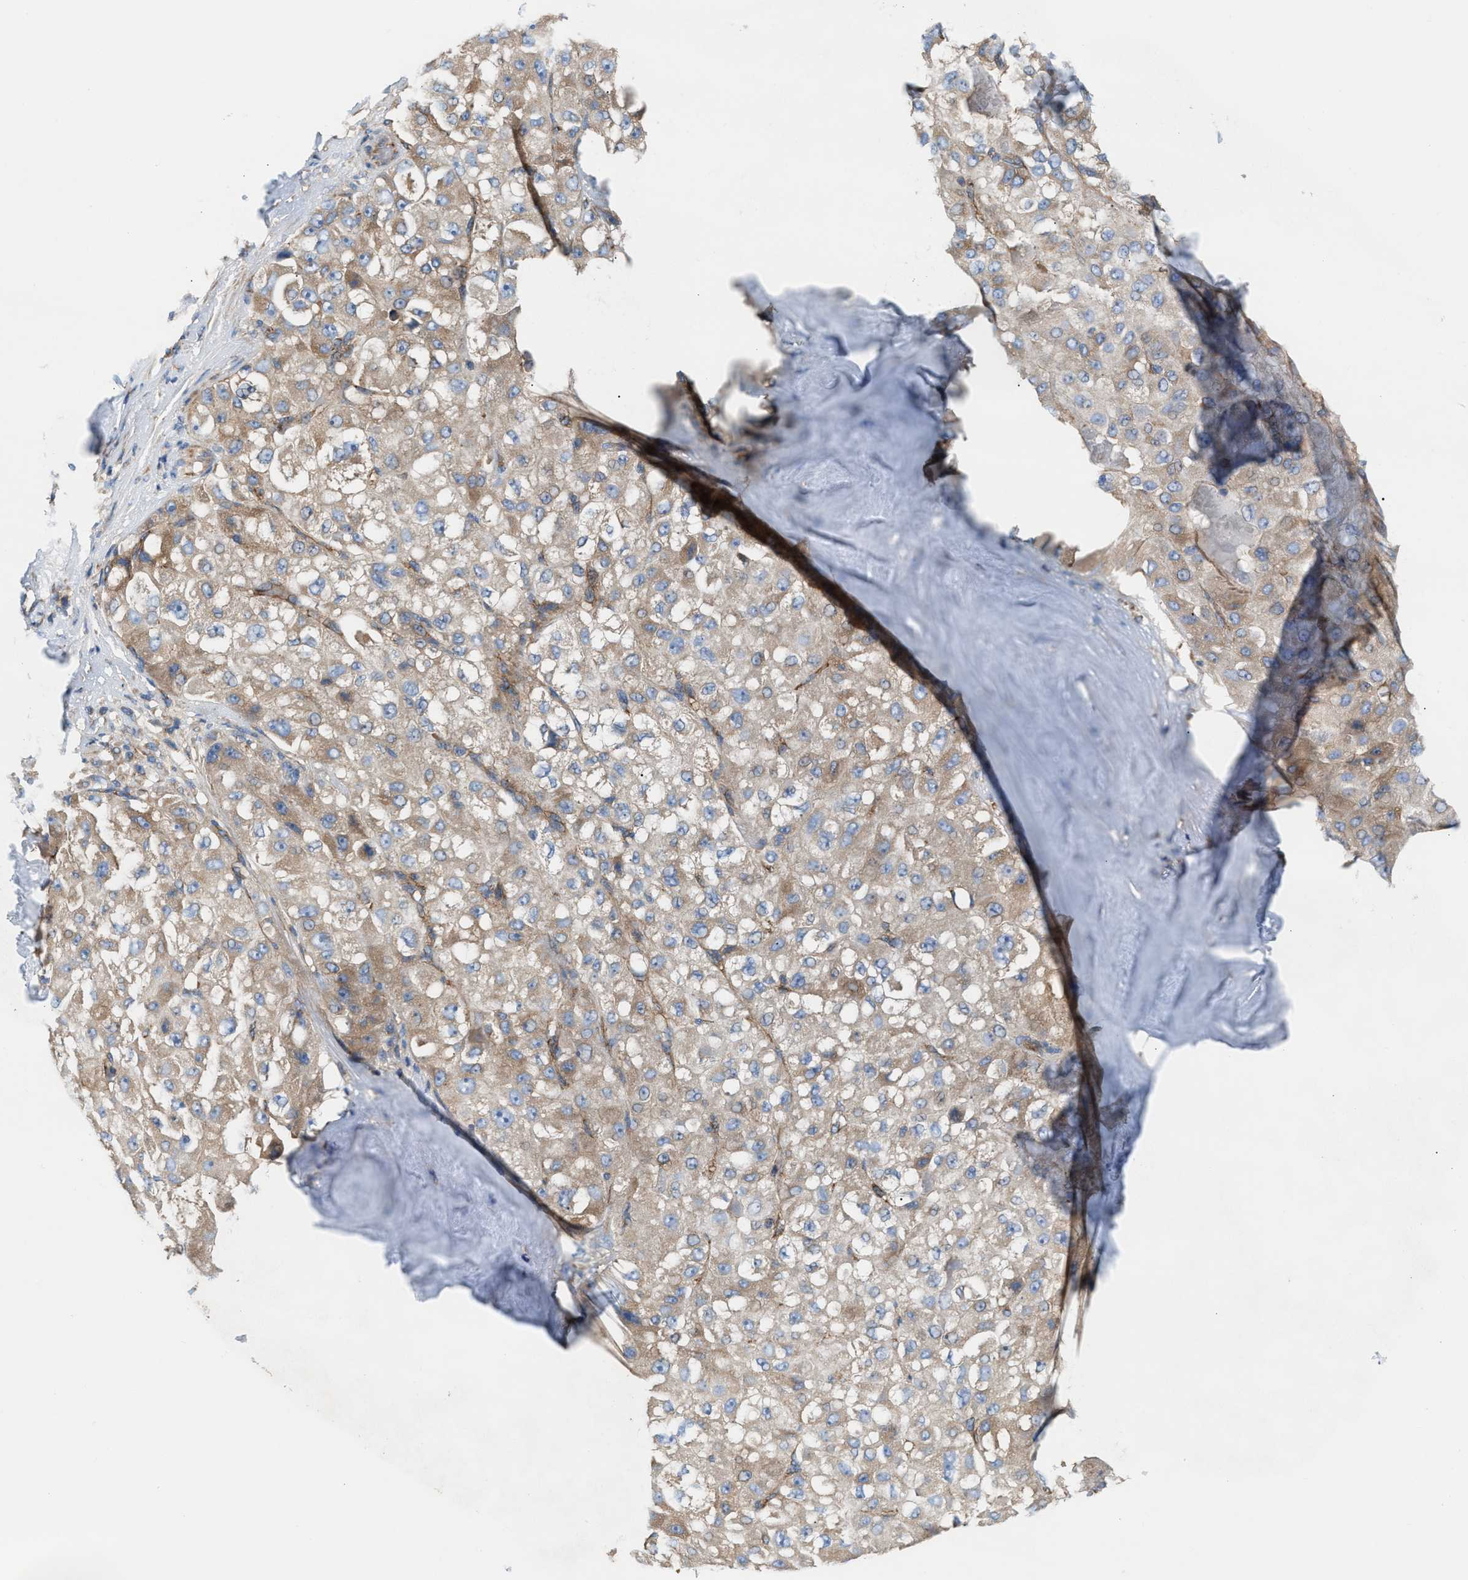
{"staining": {"intensity": "moderate", "quantity": ">75%", "location": "cytoplasmic/membranous"}, "tissue": "liver cancer", "cell_type": "Tumor cells", "image_type": "cancer", "snomed": [{"axis": "morphology", "description": "Carcinoma, Hepatocellular, NOS"}, {"axis": "topography", "description": "Liver"}], "caption": "A medium amount of moderate cytoplasmic/membranous positivity is seen in about >75% of tumor cells in liver cancer (hepatocellular carcinoma) tissue. (Brightfield microscopy of DAB IHC at high magnification).", "gene": "TBC1D15", "patient": {"sex": "male", "age": 80}}